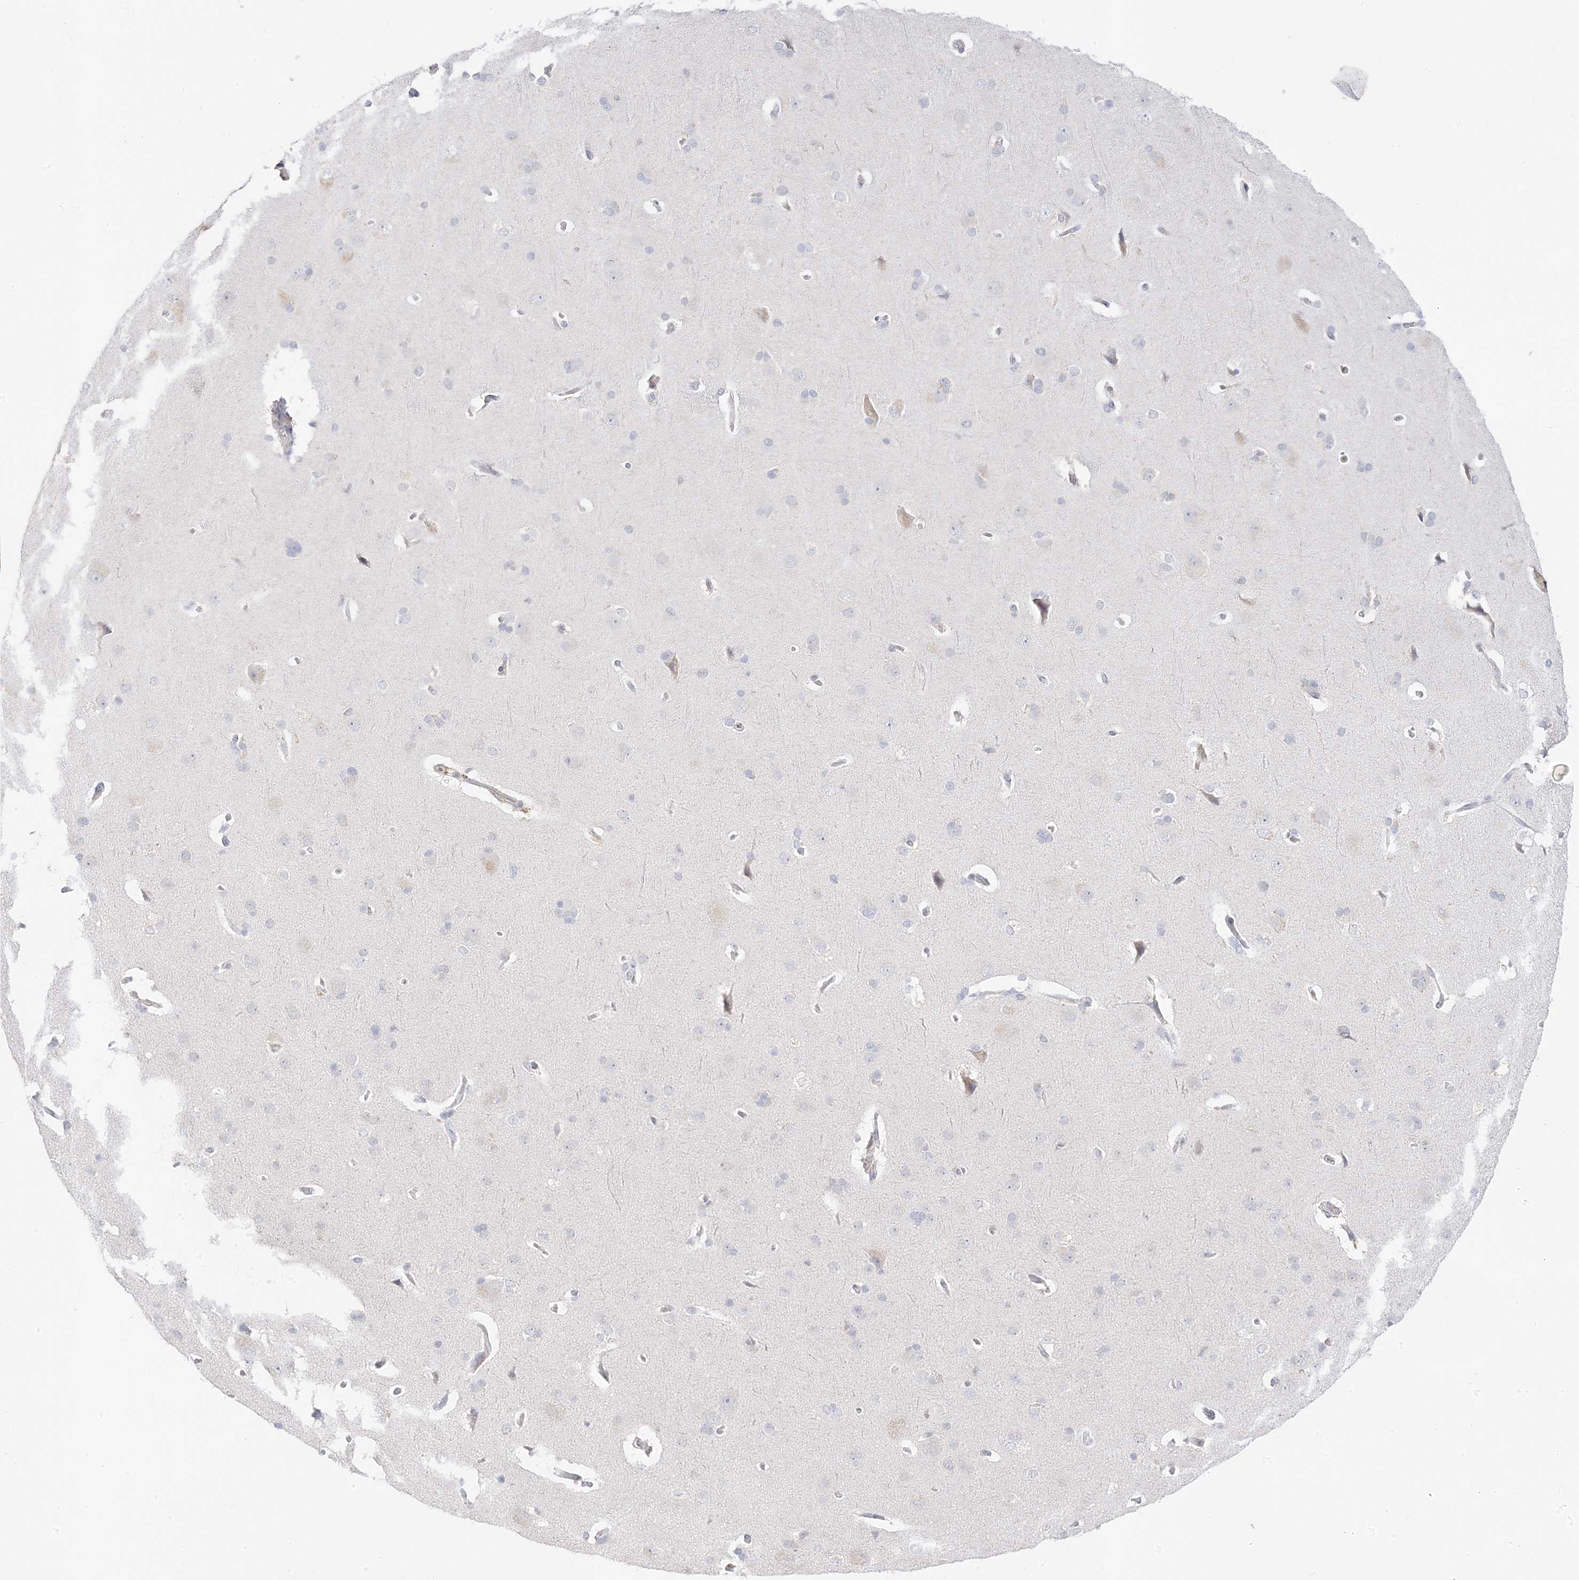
{"staining": {"intensity": "negative", "quantity": "none", "location": "none"}, "tissue": "cerebral cortex", "cell_type": "Endothelial cells", "image_type": "normal", "snomed": [{"axis": "morphology", "description": "Normal tissue, NOS"}, {"axis": "topography", "description": "Cerebral cortex"}], "caption": "A photomicrograph of cerebral cortex stained for a protein displays no brown staining in endothelial cells. Brightfield microscopy of immunohistochemistry stained with DAB (3,3'-diaminobenzidine) (brown) and hematoxylin (blue), captured at high magnification.", "gene": "TRANK1", "patient": {"sex": "male", "age": 62}}